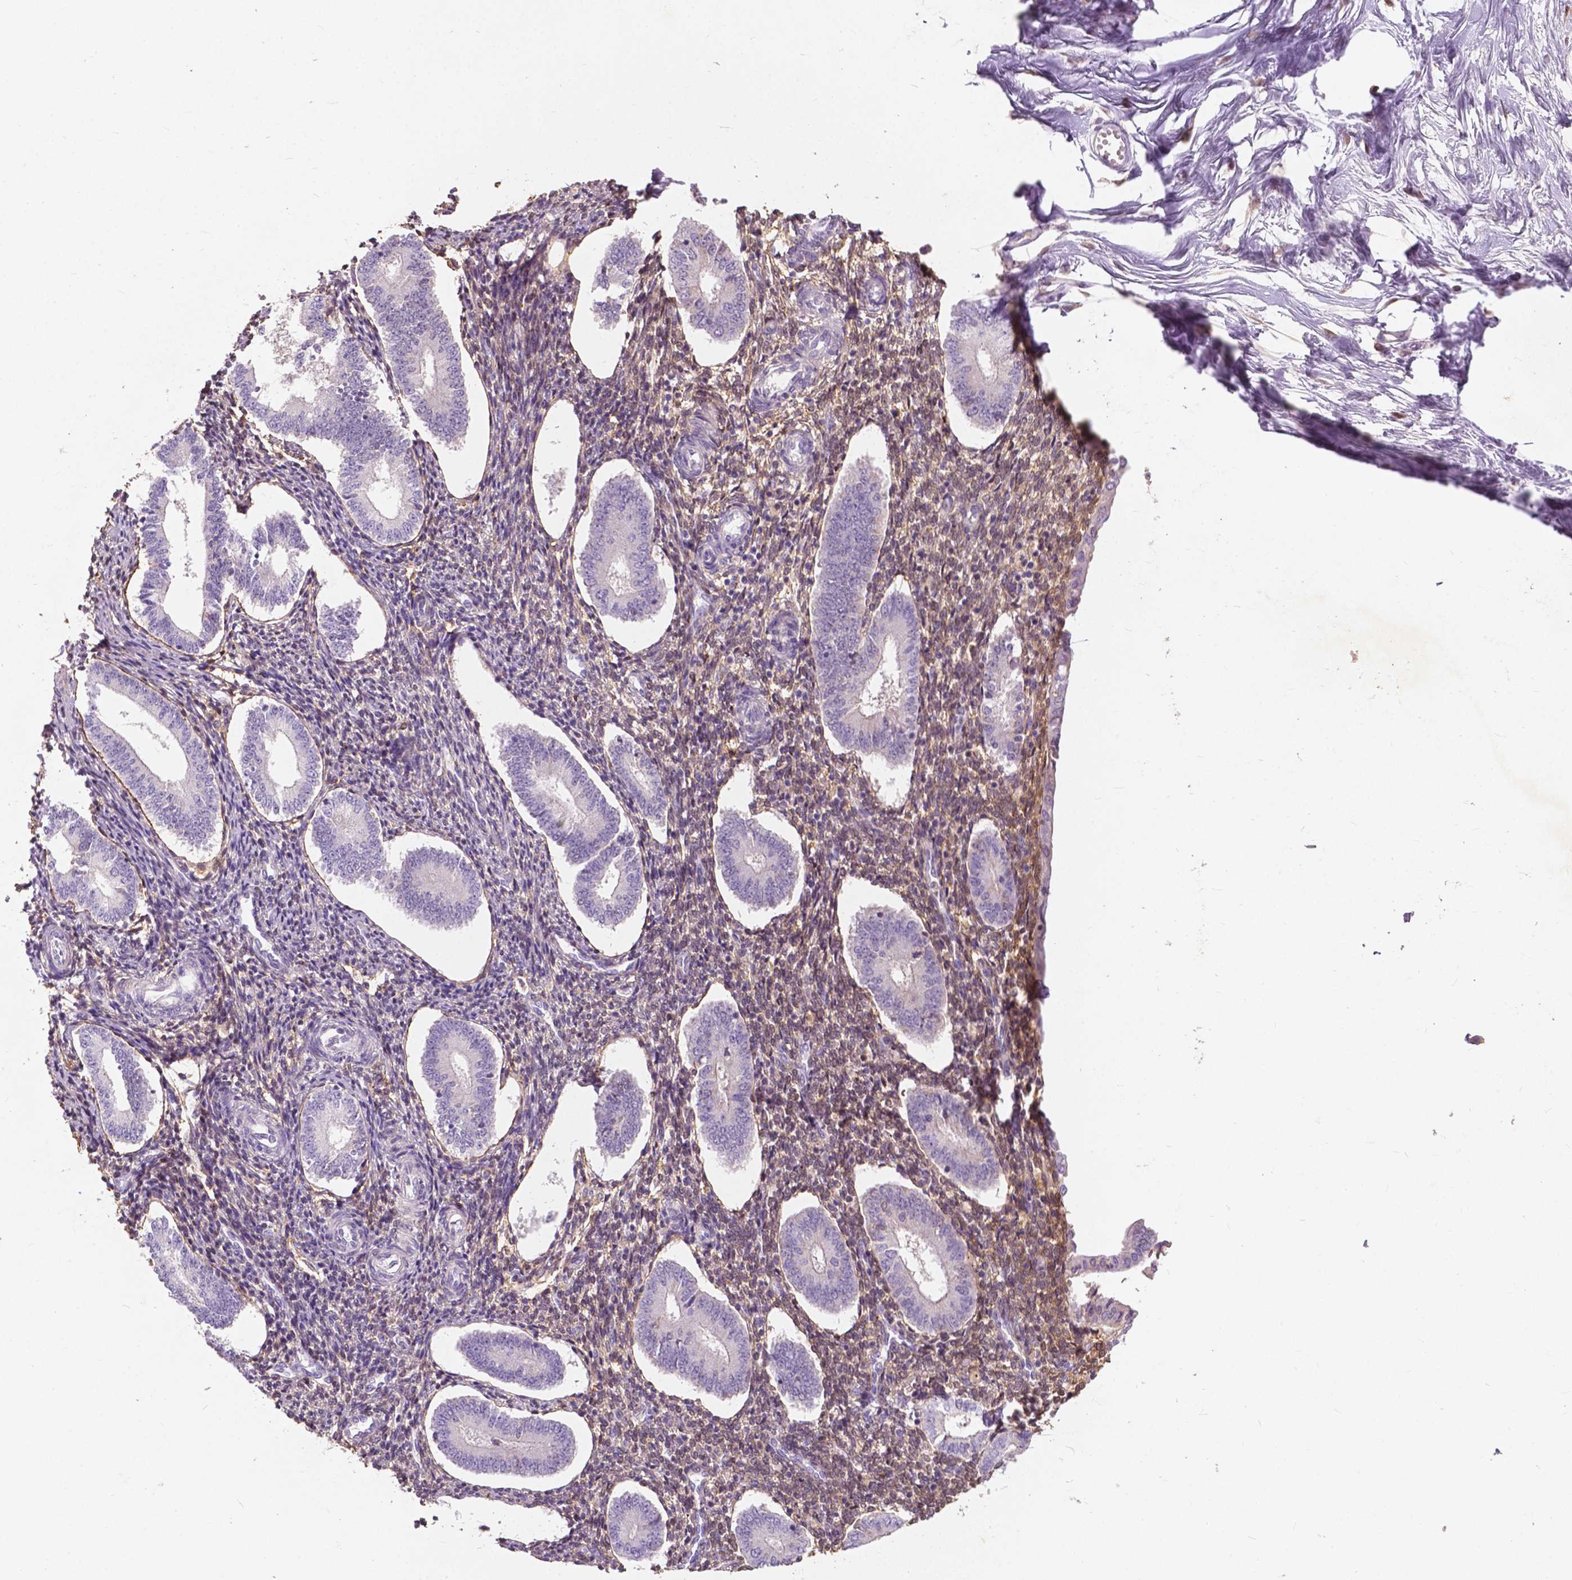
{"staining": {"intensity": "negative", "quantity": "none", "location": "none"}, "tissue": "endometrium", "cell_type": "Cells in endometrial stroma", "image_type": "normal", "snomed": [{"axis": "morphology", "description": "Normal tissue, NOS"}, {"axis": "topography", "description": "Endometrium"}], "caption": "High power microscopy micrograph of an immunohistochemistry histopathology image of unremarkable endometrium, revealing no significant positivity in cells in endometrial stroma.", "gene": "GPR37", "patient": {"sex": "female", "age": 40}}